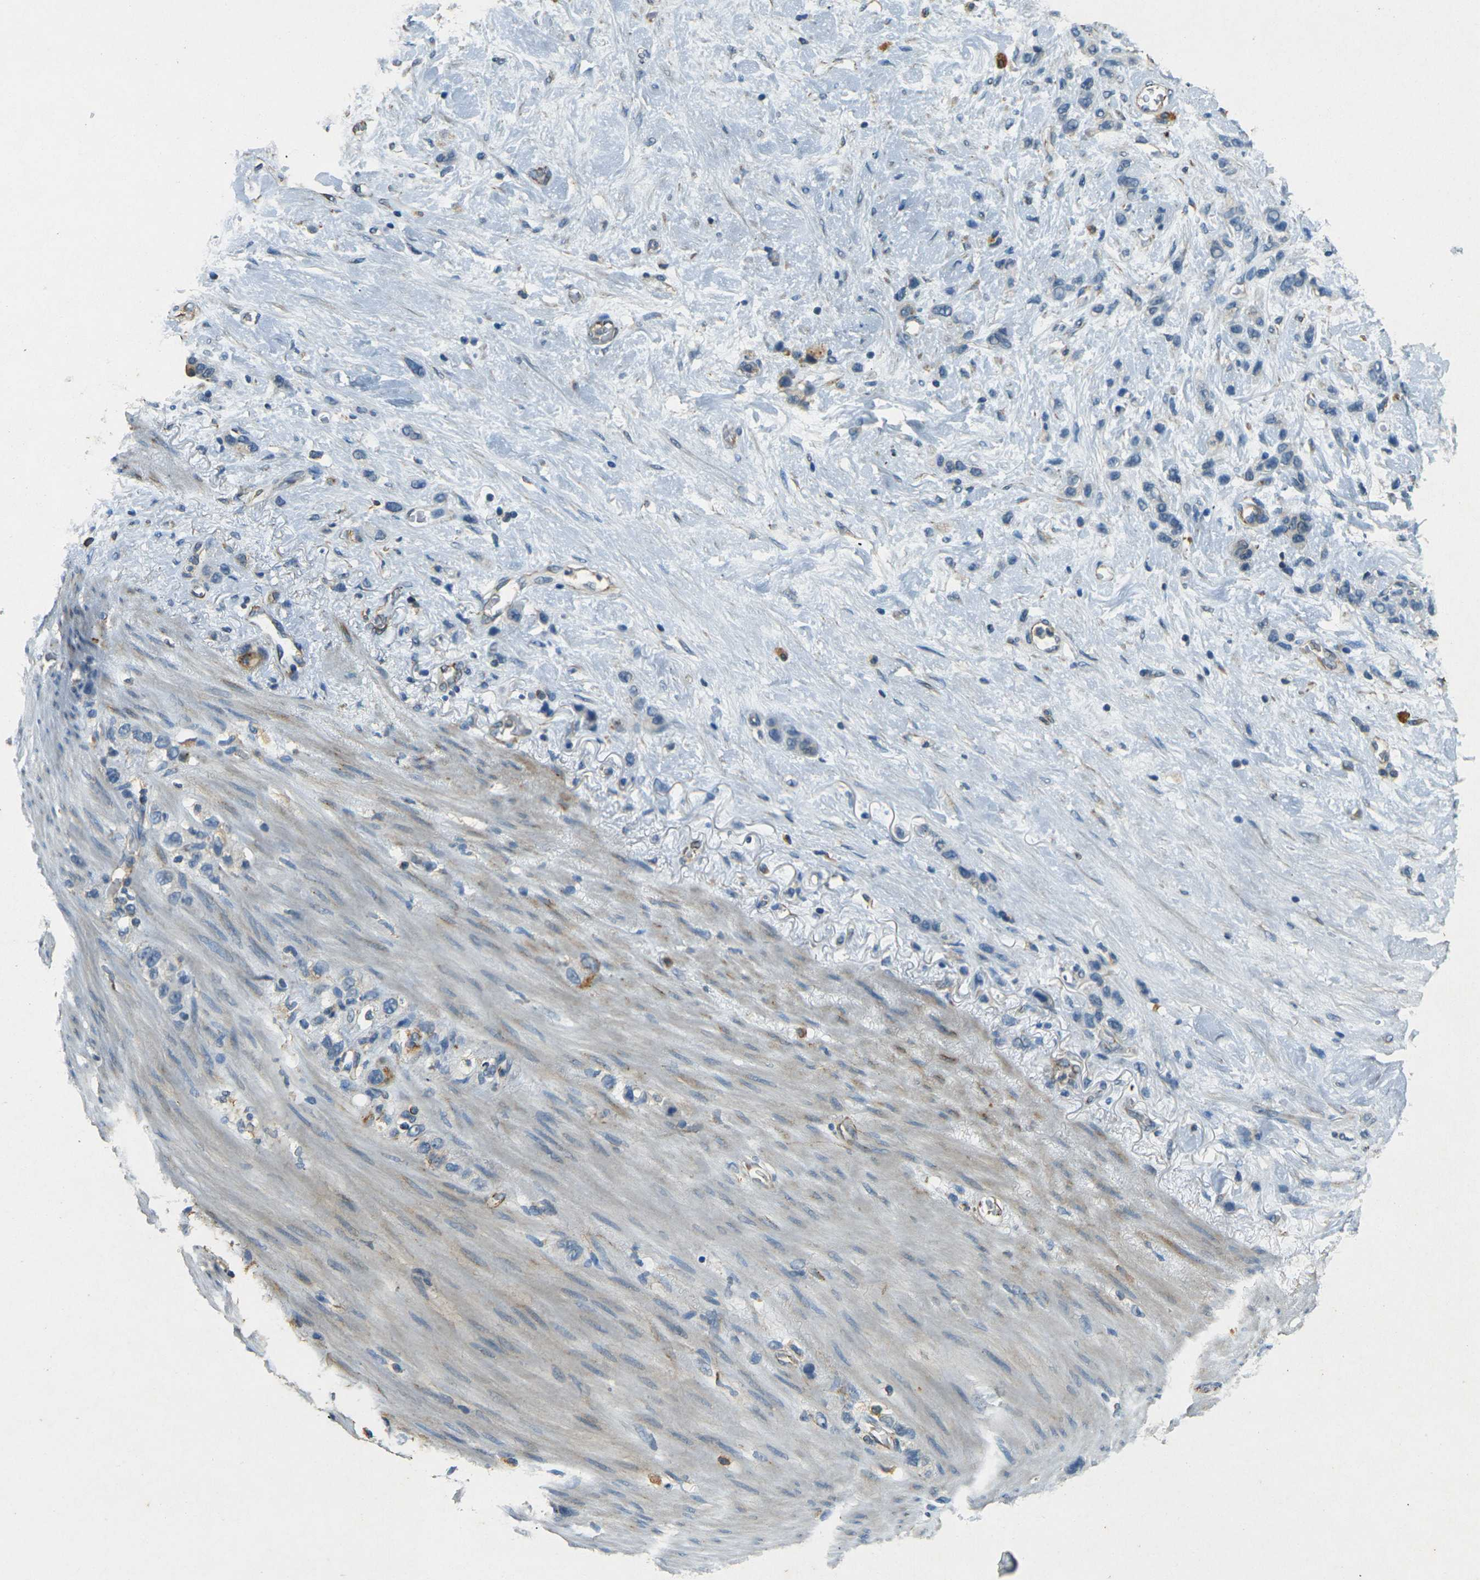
{"staining": {"intensity": "negative", "quantity": "none", "location": "none"}, "tissue": "stomach cancer", "cell_type": "Tumor cells", "image_type": "cancer", "snomed": [{"axis": "morphology", "description": "Adenocarcinoma, NOS"}, {"axis": "morphology", "description": "Adenocarcinoma, High grade"}, {"axis": "topography", "description": "Stomach, upper"}, {"axis": "topography", "description": "Stomach, lower"}], "caption": "Tumor cells are negative for protein expression in human stomach cancer.", "gene": "SORT1", "patient": {"sex": "female", "age": 65}}